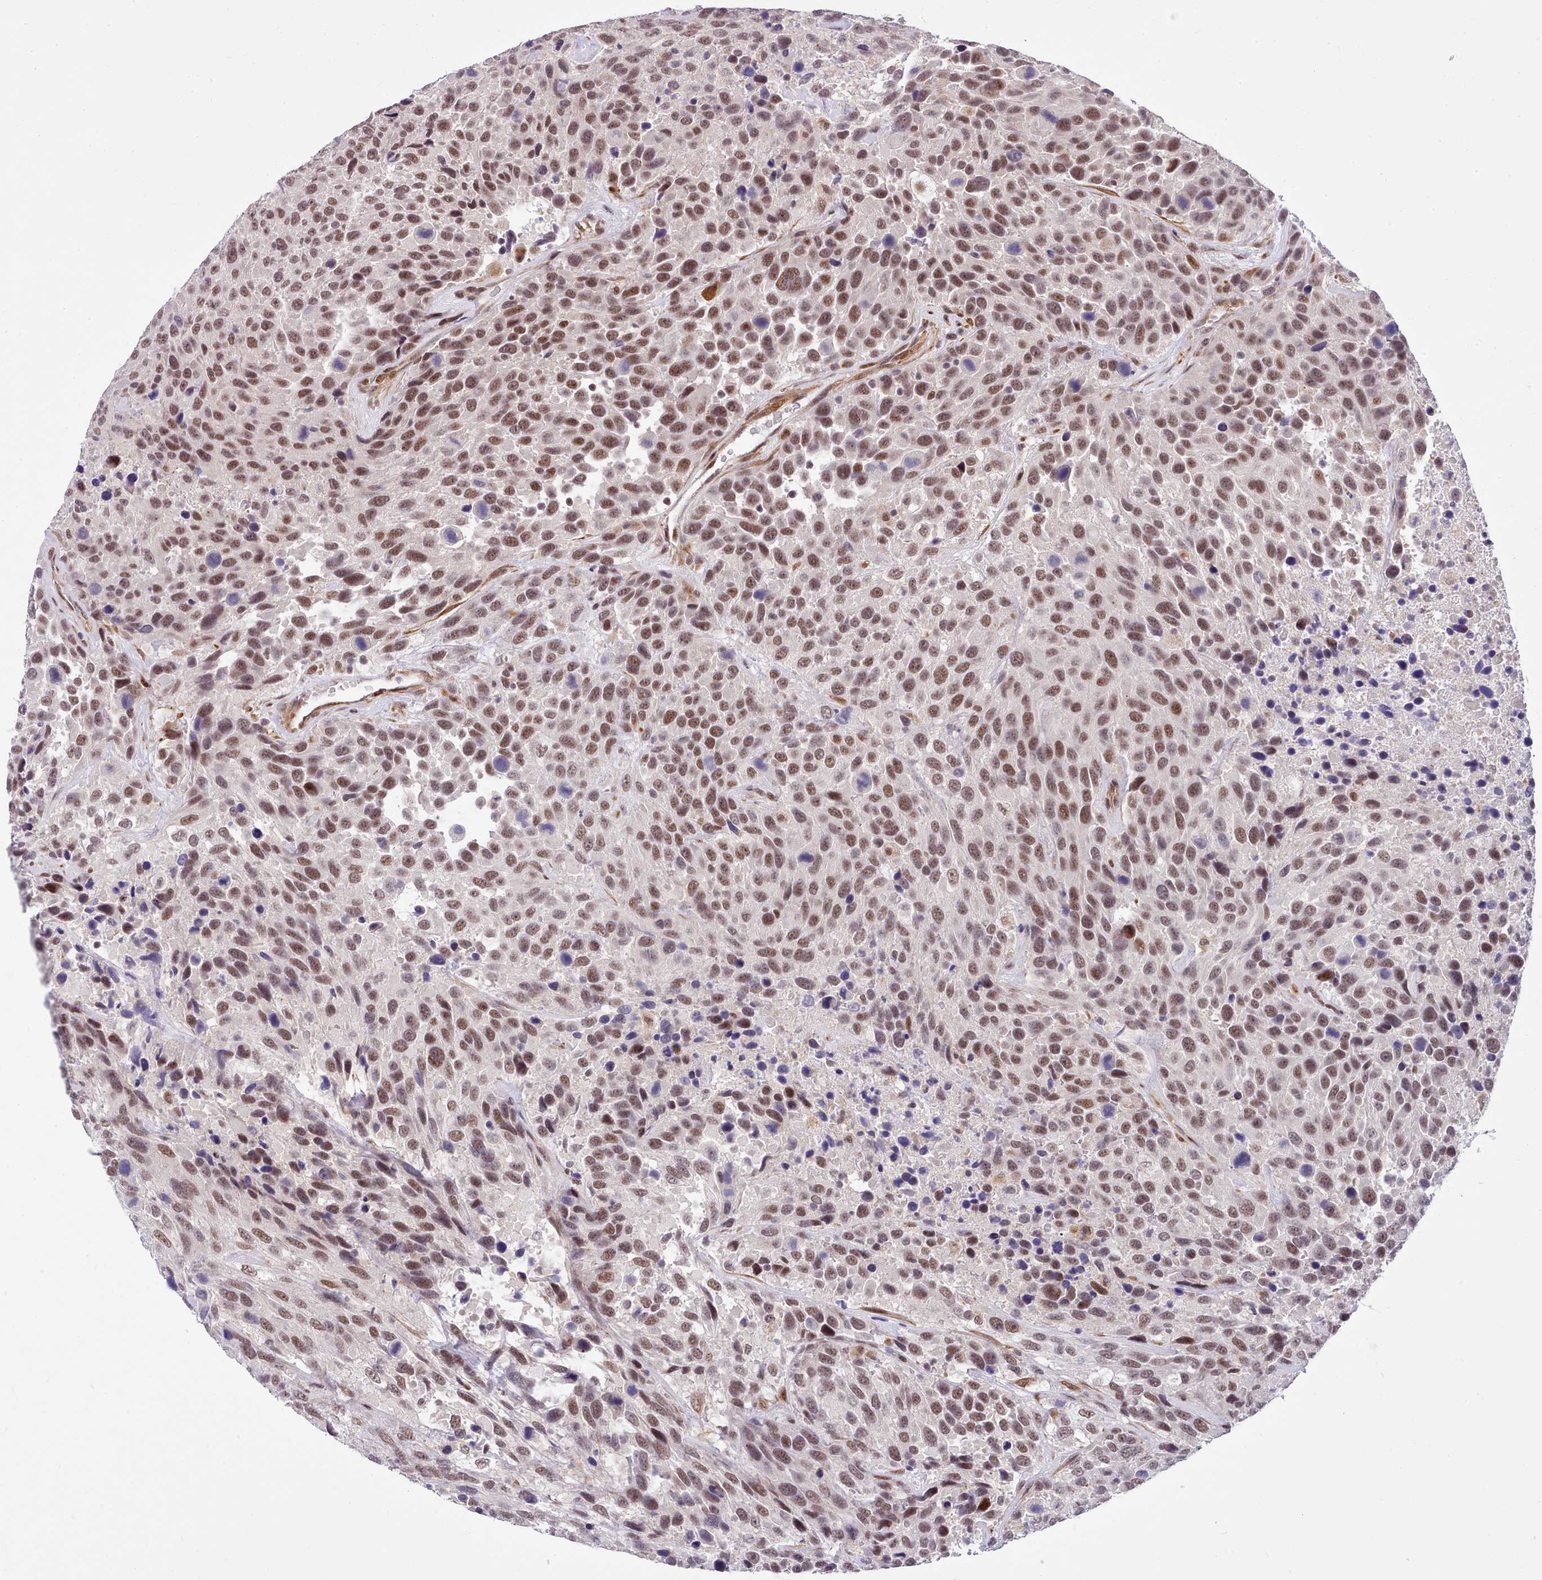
{"staining": {"intensity": "moderate", "quantity": ">75%", "location": "nuclear"}, "tissue": "urothelial cancer", "cell_type": "Tumor cells", "image_type": "cancer", "snomed": [{"axis": "morphology", "description": "Urothelial carcinoma, High grade"}, {"axis": "topography", "description": "Urinary bladder"}], "caption": "Protein expression analysis of urothelial cancer demonstrates moderate nuclear positivity in approximately >75% of tumor cells.", "gene": "HOXB7", "patient": {"sex": "female", "age": 70}}